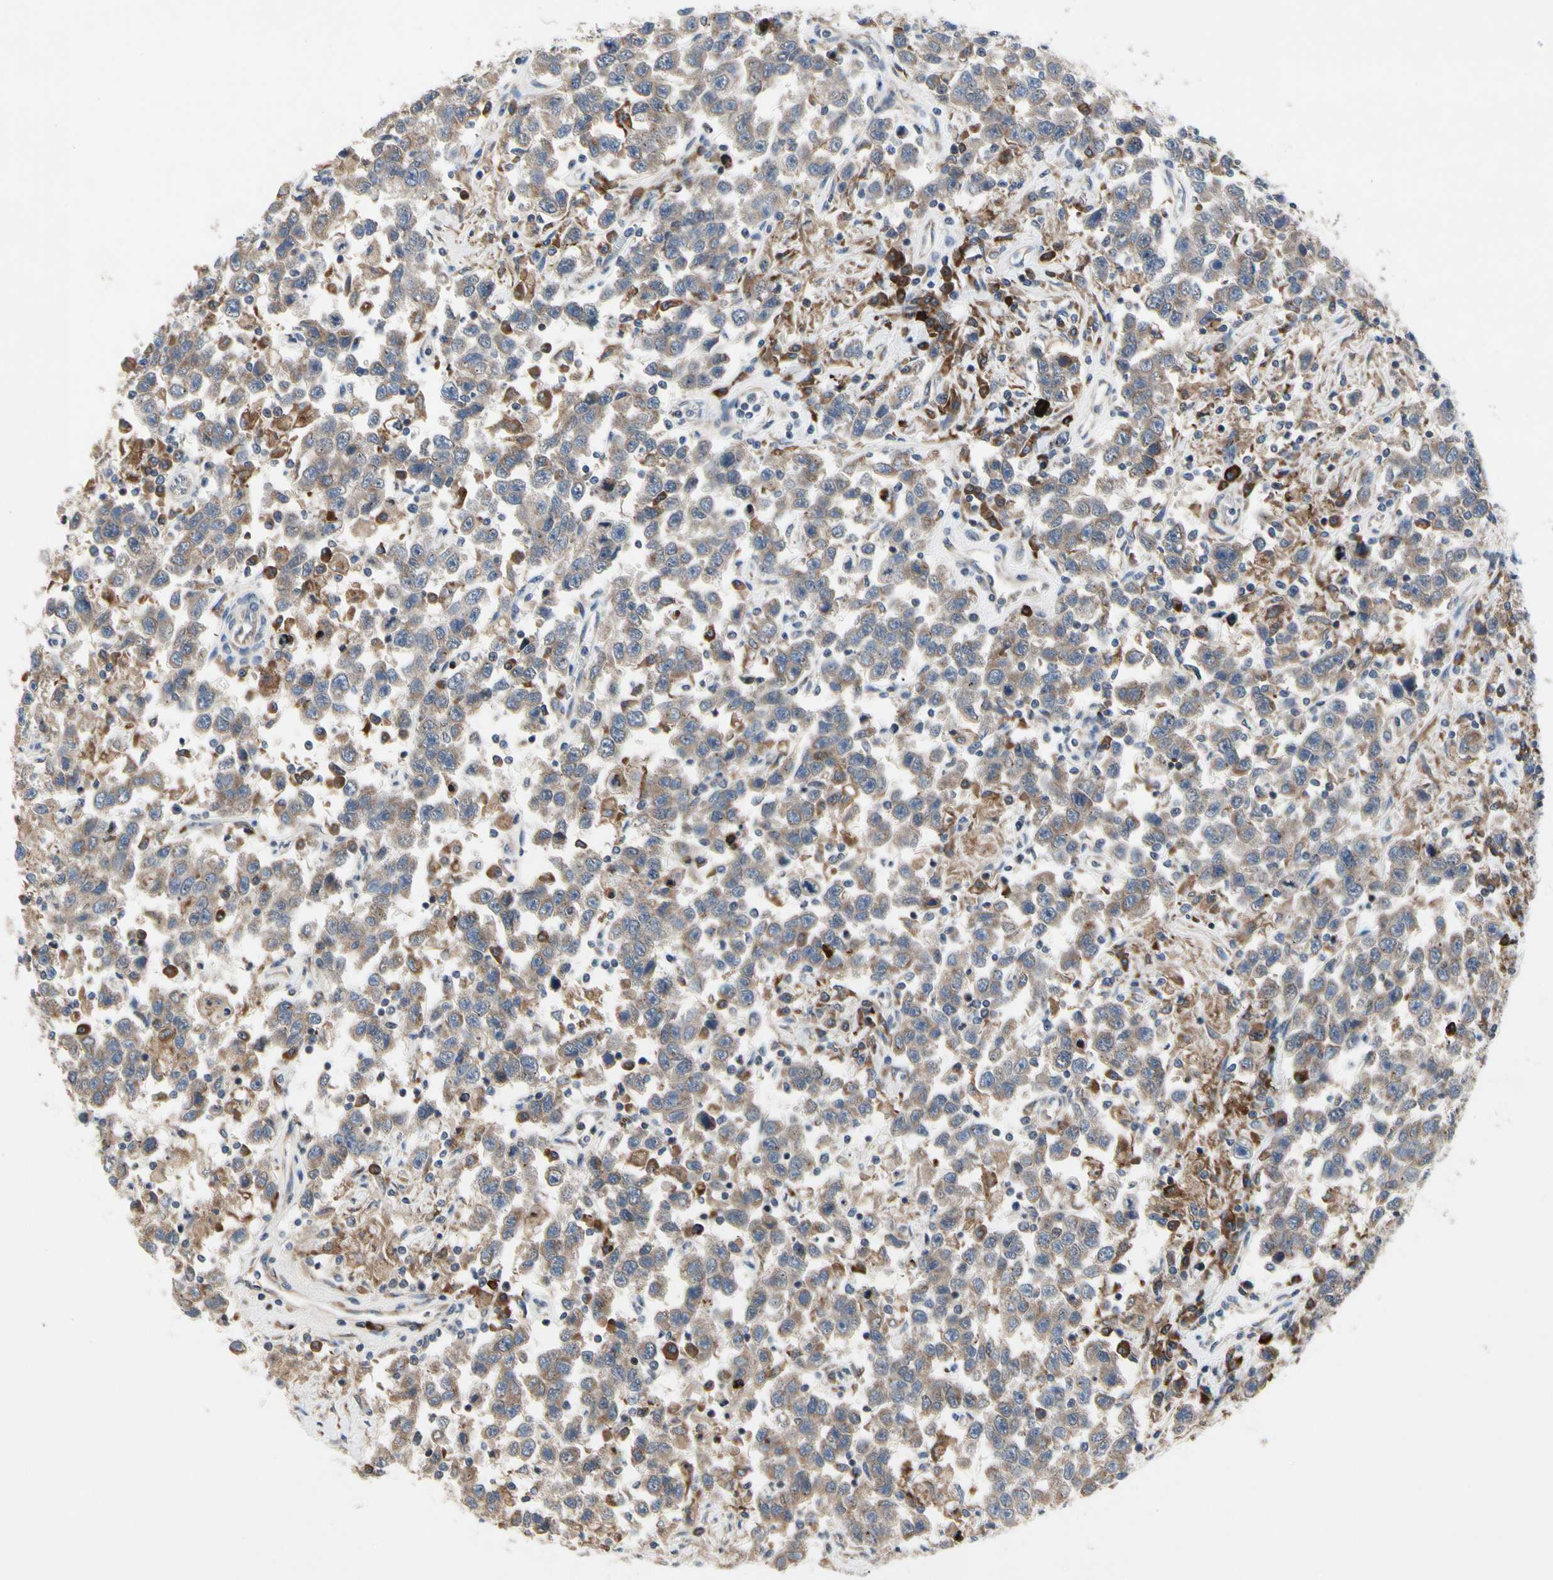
{"staining": {"intensity": "weak", "quantity": ">75%", "location": "cytoplasmic/membranous"}, "tissue": "testis cancer", "cell_type": "Tumor cells", "image_type": "cancer", "snomed": [{"axis": "morphology", "description": "Seminoma, NOS"}, {"axis": "topography", "description": "Testis"}], "caption": "The micrograph exhibits immunohistochemical staining of testis seminoma. There is weak cytoplasmic/membranous expression is appreciated in approximately >75% of tumor cells.", "gene": "MMEL1", "patient": {"sex": "male", "age": 41}}